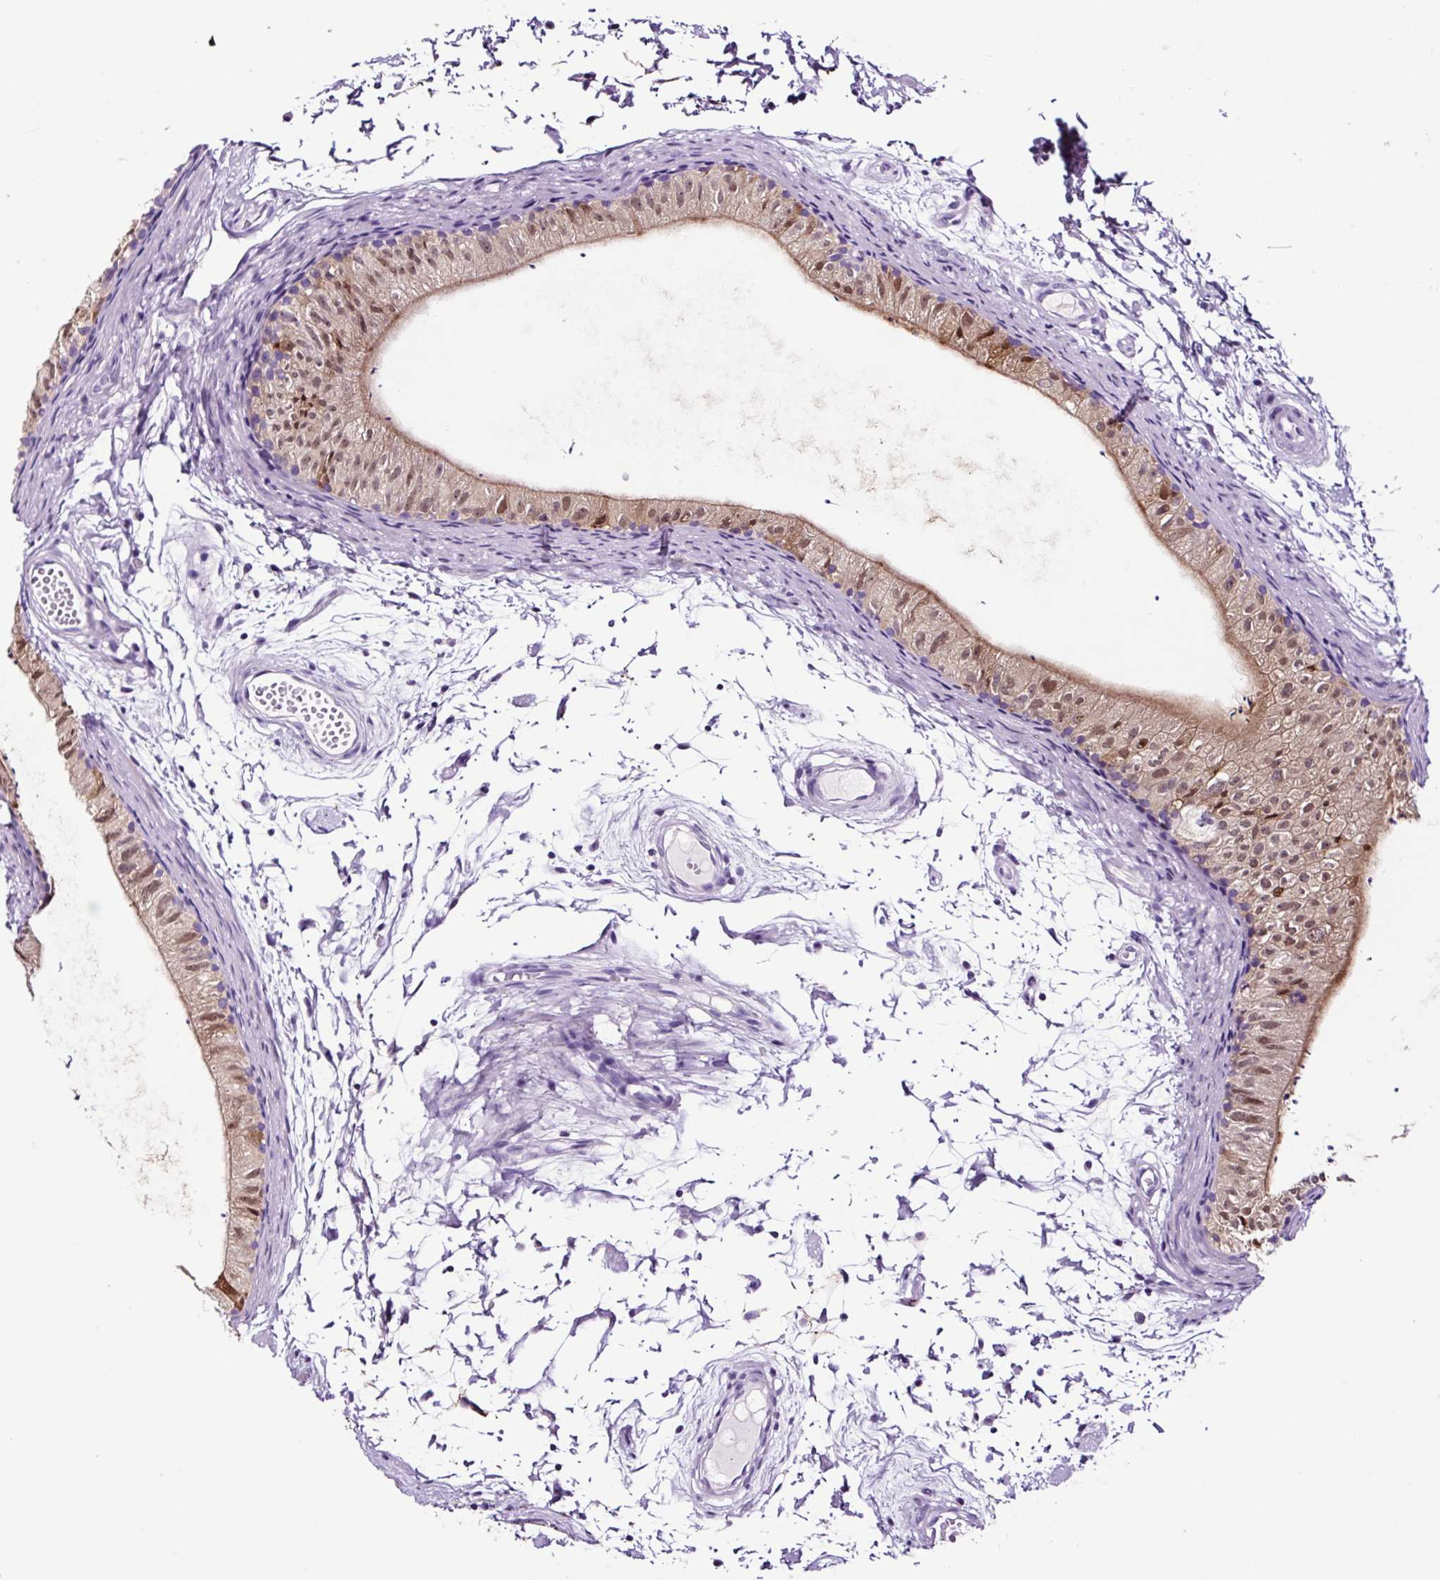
{"staining": {"intensity": "moderate", "quantity": "25%-75%", "location": "cytoplasmic/membranous,nuclear"}, "tissue": "epididymis", "cell_type": "Glandular cells", "image_type": "normal", "snomed": [{"axis": "morphology", "description": "Normal tissue, NOS"}, {"axis": "topography", "description": "Epididymis"}], "caption": "Immunohistochemical staining of unremarkable human epididymis displays medium levels of moderate cytoplasmic/membranous,nuclear staining in approximately 25%-75% of glandular cells. (Brightfield microscopy of DAB IHC at high magnification).", "gene": "TAFA3", "patient": {"sex": "male", "age": 50}}